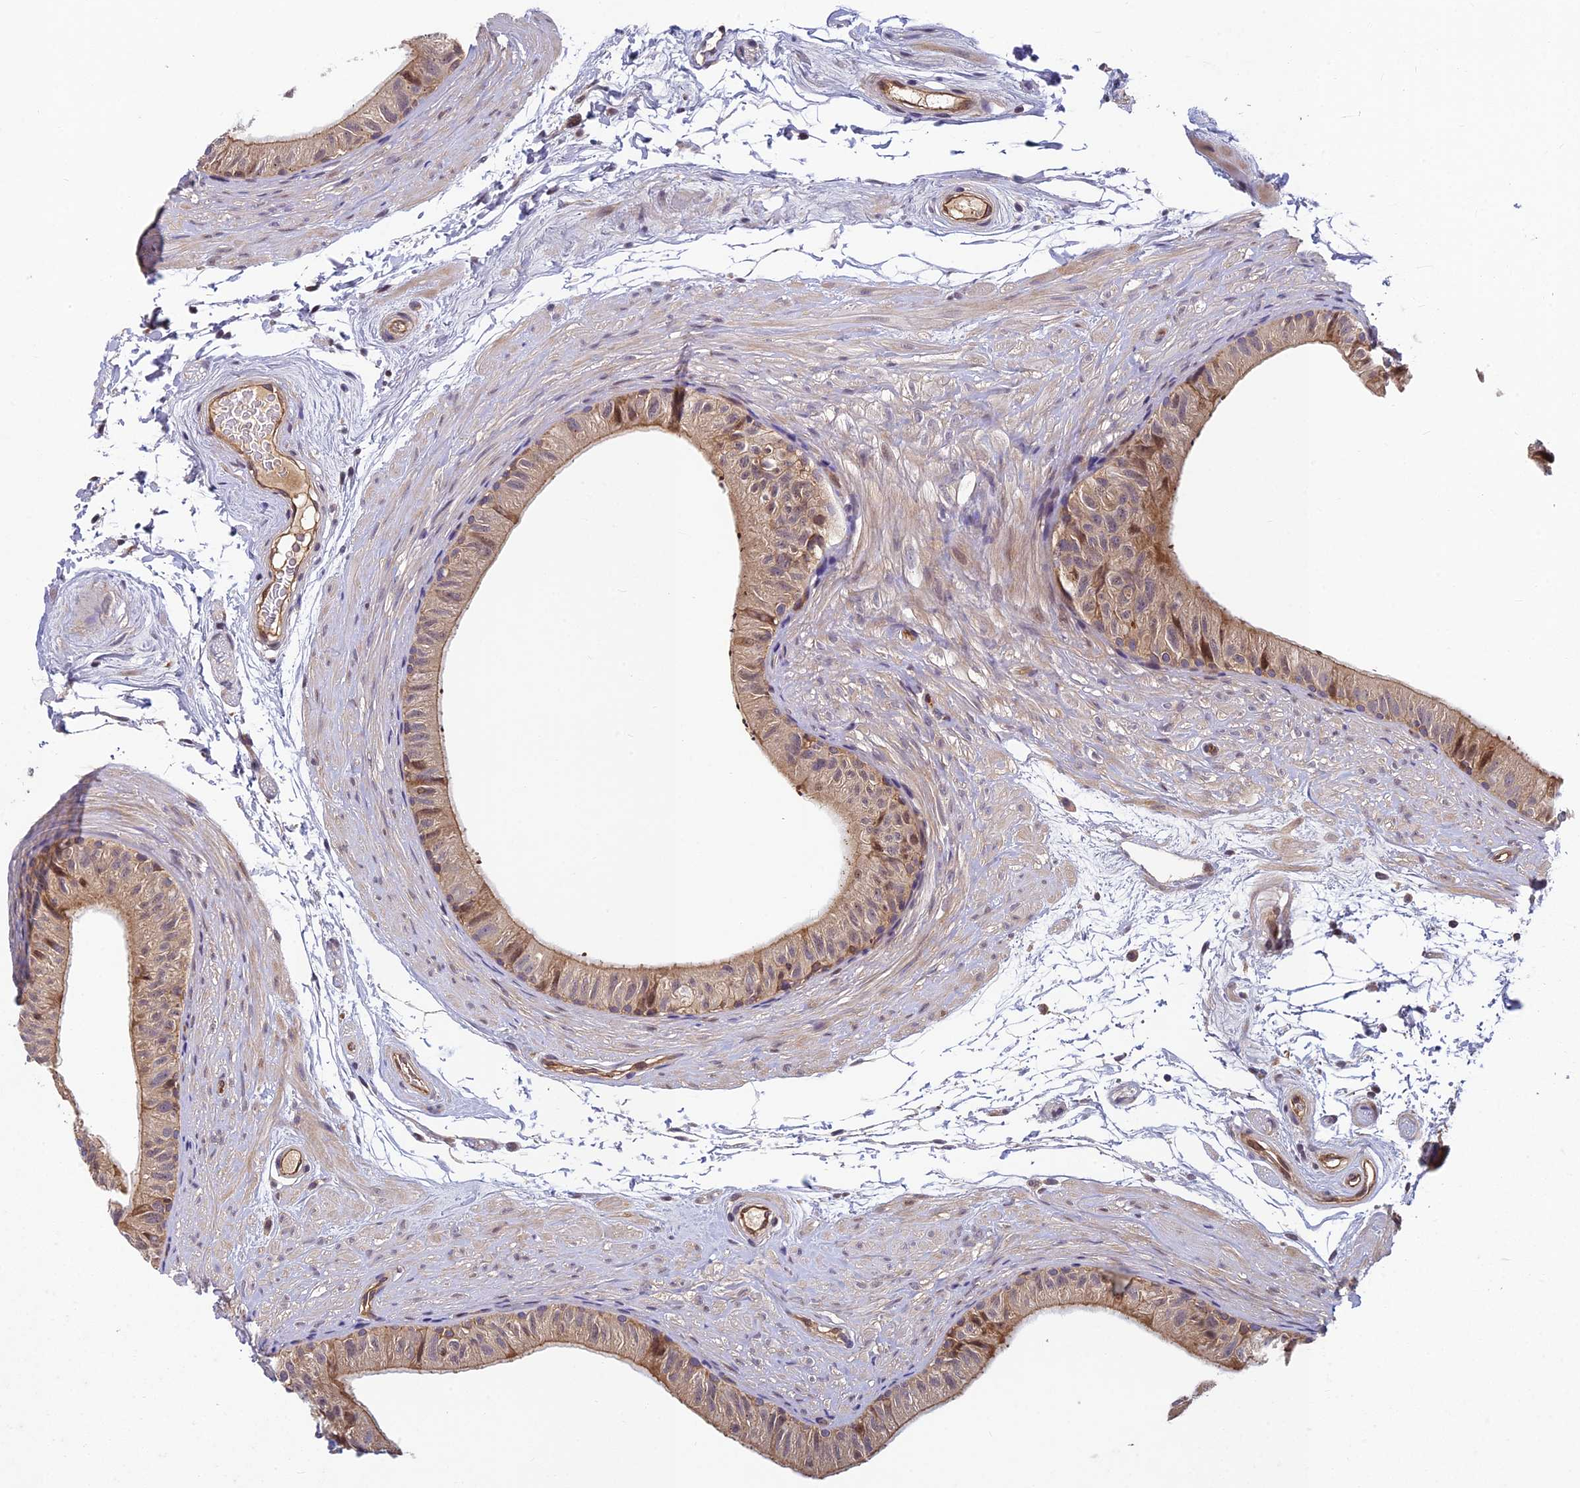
{"staining": {"intensity": "moderate", "quantity": "<25%", "location": "cytoplasmic/membranous,nuclear"}, "tissue": "epididymis", "cell_type": "Glandular cells", "image_type": "normal", "snomed": [{"axis": "morphology", "description": "Normal tissue, NOS"}, {"axis": "topography", "description": "Epididymis"}], "caption": "Immunohistochemistry (IHC) micrograph of unremarkable epididymis: human epididymis stained using immunohistochemistry (IHC) exhibits low levels of moderate protein expression localized specifically in the cytoplasmic/membranous,nuclear of glandular cells, appearing as a cytoplasmic/membranous,nuclear brown color.", "gene": "PIKFYVE", "patient": {"sex": "male", "age": 45}}